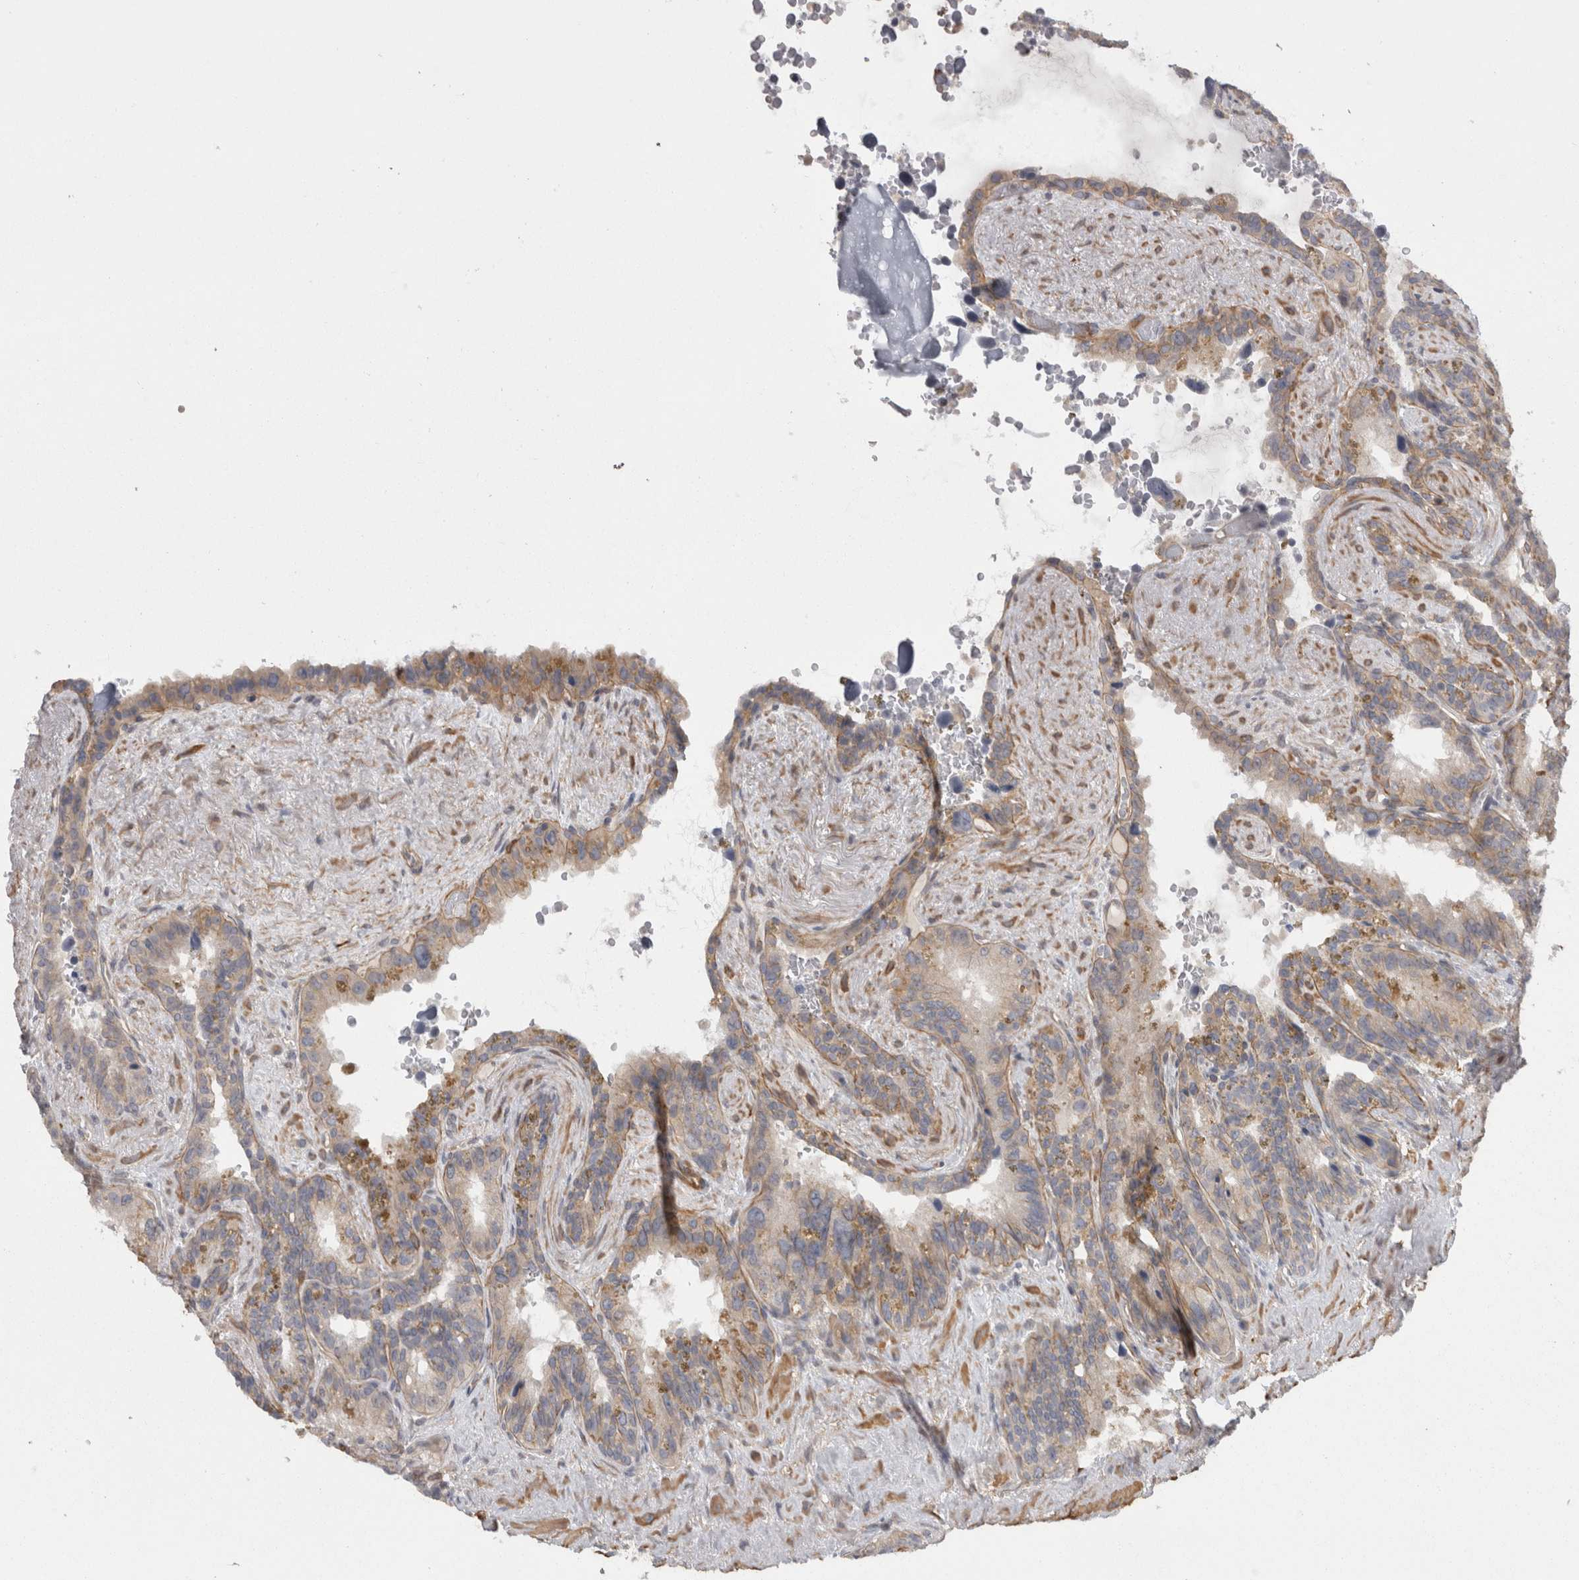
{"staining": {"intensity": "weak", "quantity": "25%-75%", "location": "cytoplasmic/membranous"}, "tissue": "seminal vesicle", "cell_type": "Glandular cells", "image_type": "normal", "snomed": [{"axis": "morphology", "description": "Normal tissue, NOS"}, {"axis": "topography", "description": "Seminal veicle"}], "caption": "Immunohistochemistry histopathology image of benign human seminal vesicle stained for a protein (brown), which shows low levels of weak cytoplasmic/membranous positivity in approximately 25%-75% of glandular cells.", "gene": "RMDN1", "patient": {"sex": "male", "age": 80}}